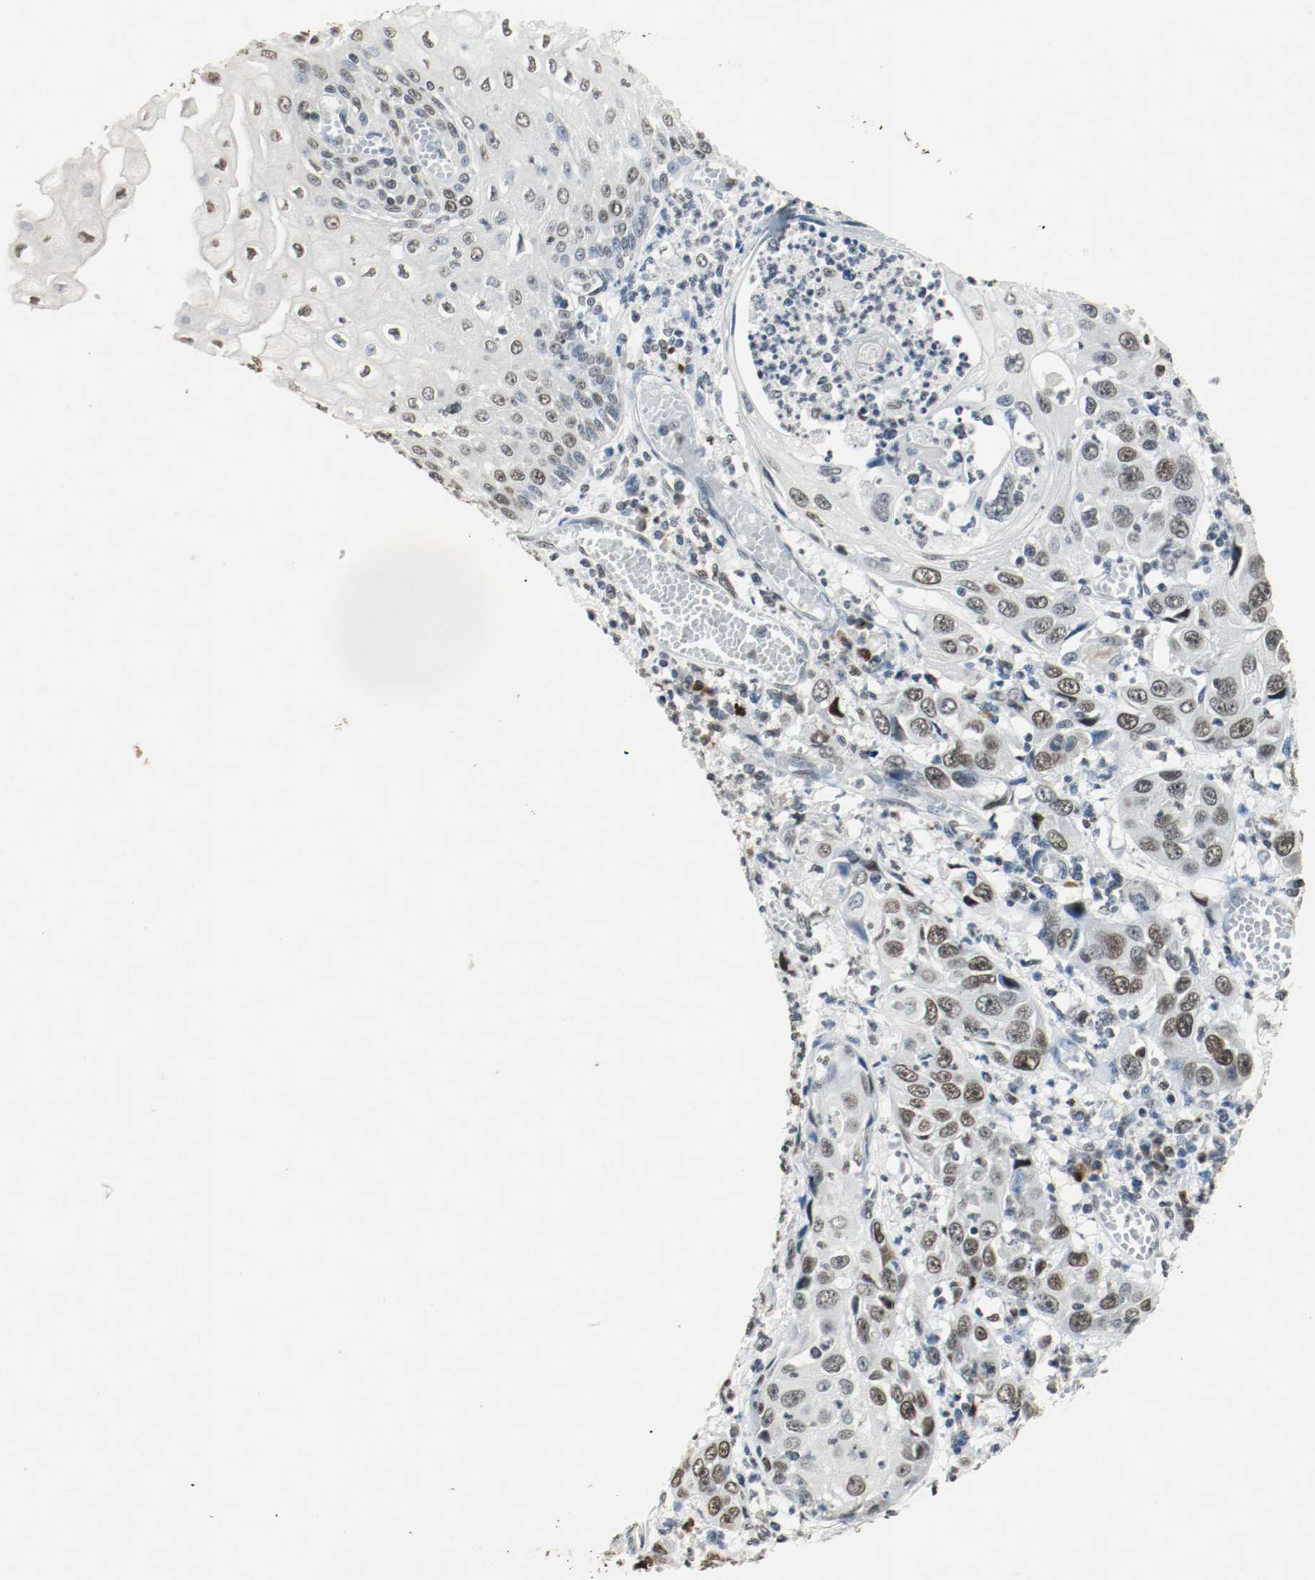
{"staining": {"intensity": "moderate", "quantity": "<25%", "location": "nuclear"}, "tissue": "esophagus", "cell_type": "Squamous epithelial cells", "image_type": "normal", "snomed": [{"axis": "morphology", "description": "Normal tissue, NOS"}, {"axis": "morphology", "description": "Squamous cell carcinoma, NOS"}, {"axis": "topography", "description": "Esophagus"}], "caption": "IHC (DAB) staining of unremarkable esophagus shows moderate nuclear protein expression in about <25% of squamous epithelial cells. (IHC, brightfield microscopy, high magnification).", "gene": "DNMT1", "patient": {"sex": "male", "age": 65}}